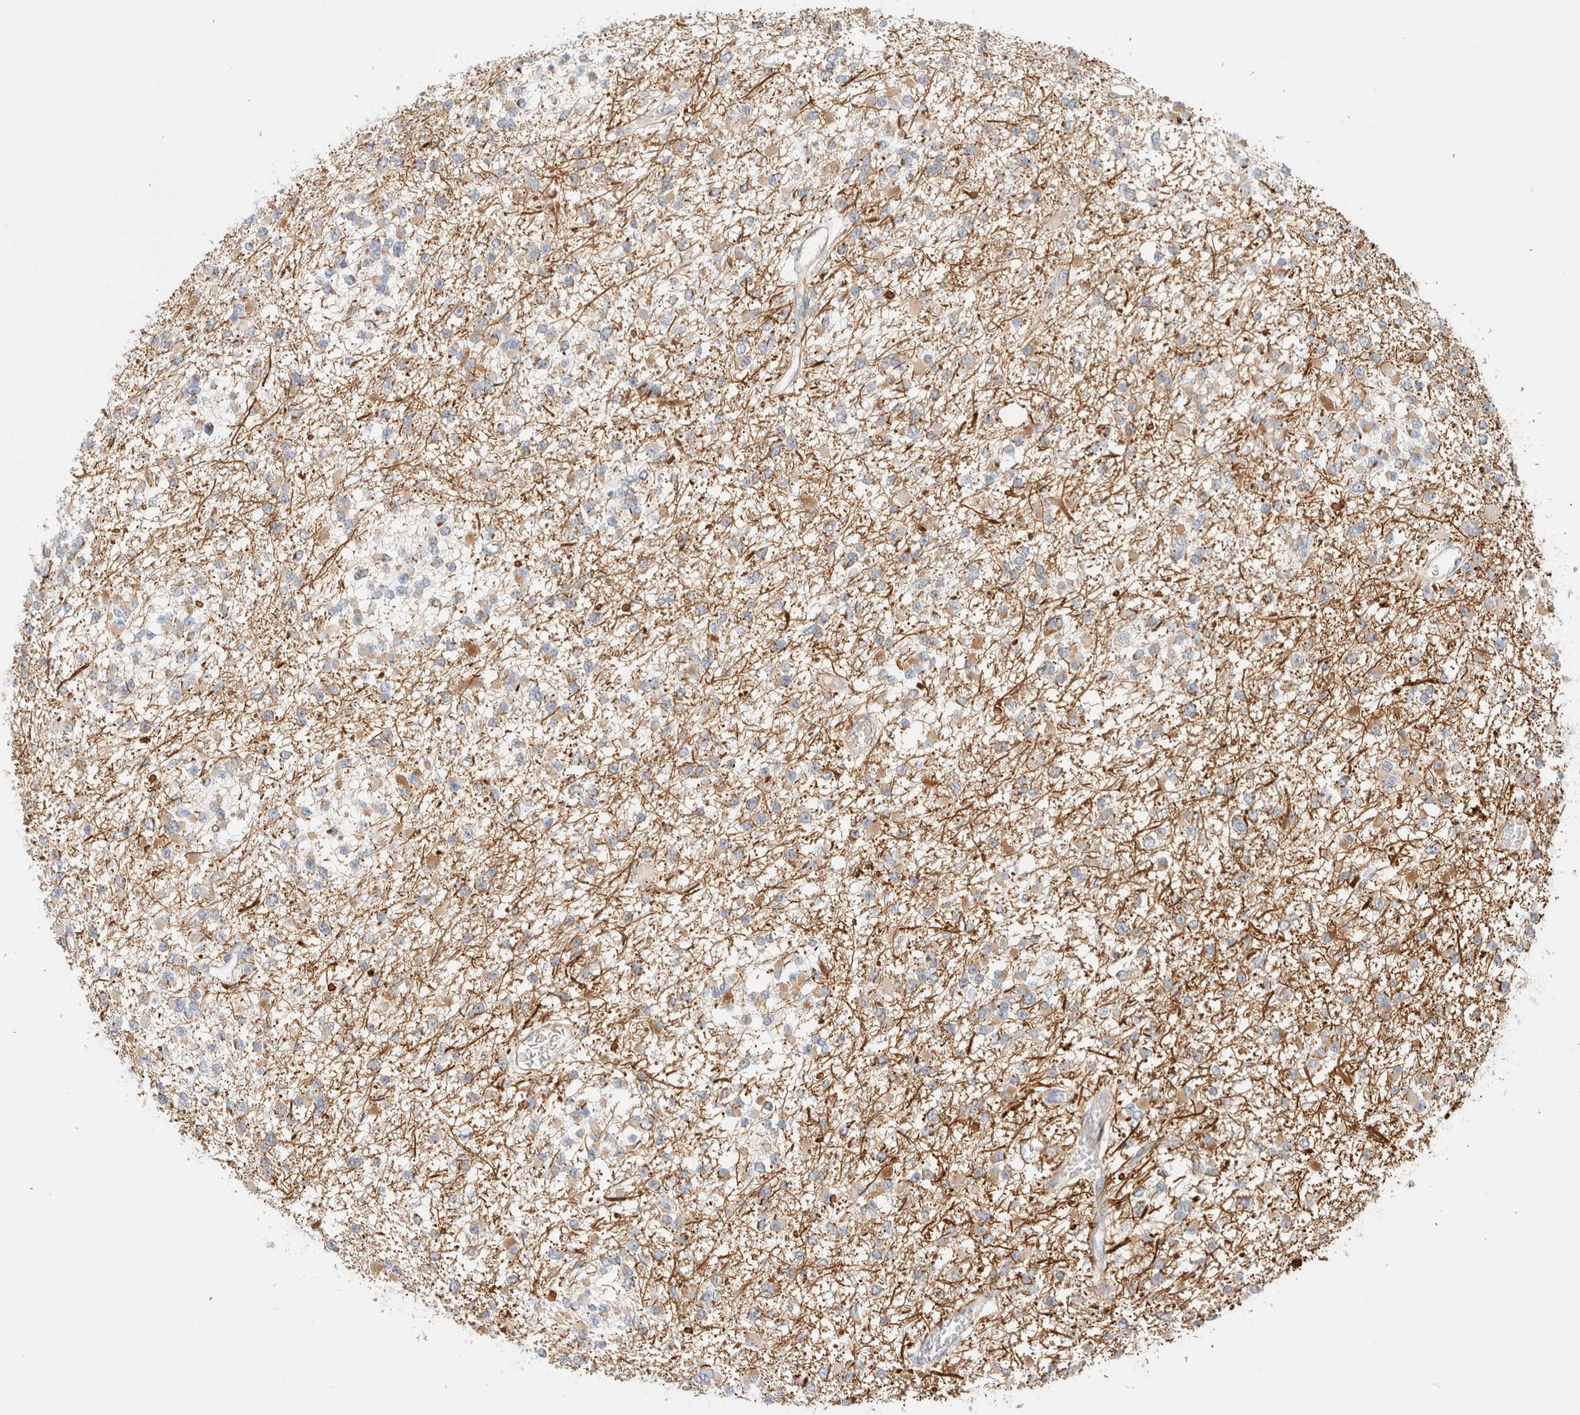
{"staining": {"intensity": "weak", "quantity": ">75%", "location": "cytoplasmic/membranous"}, "tissue": "glioma", "cell_type": "Tumor cells", "image_type": "cancer", "snomed": [{"axis": "morphology", "description": "Glioma, malignant, Low grade"}, {"axis": "topography", "description": "Brain"}], "caption": "Low-grade glioma (malignant) stained with a protein marker exhibits weak staining in tumor cells.", "gene": "MRM3", "patient": {"sex": "female", "age": 22}}